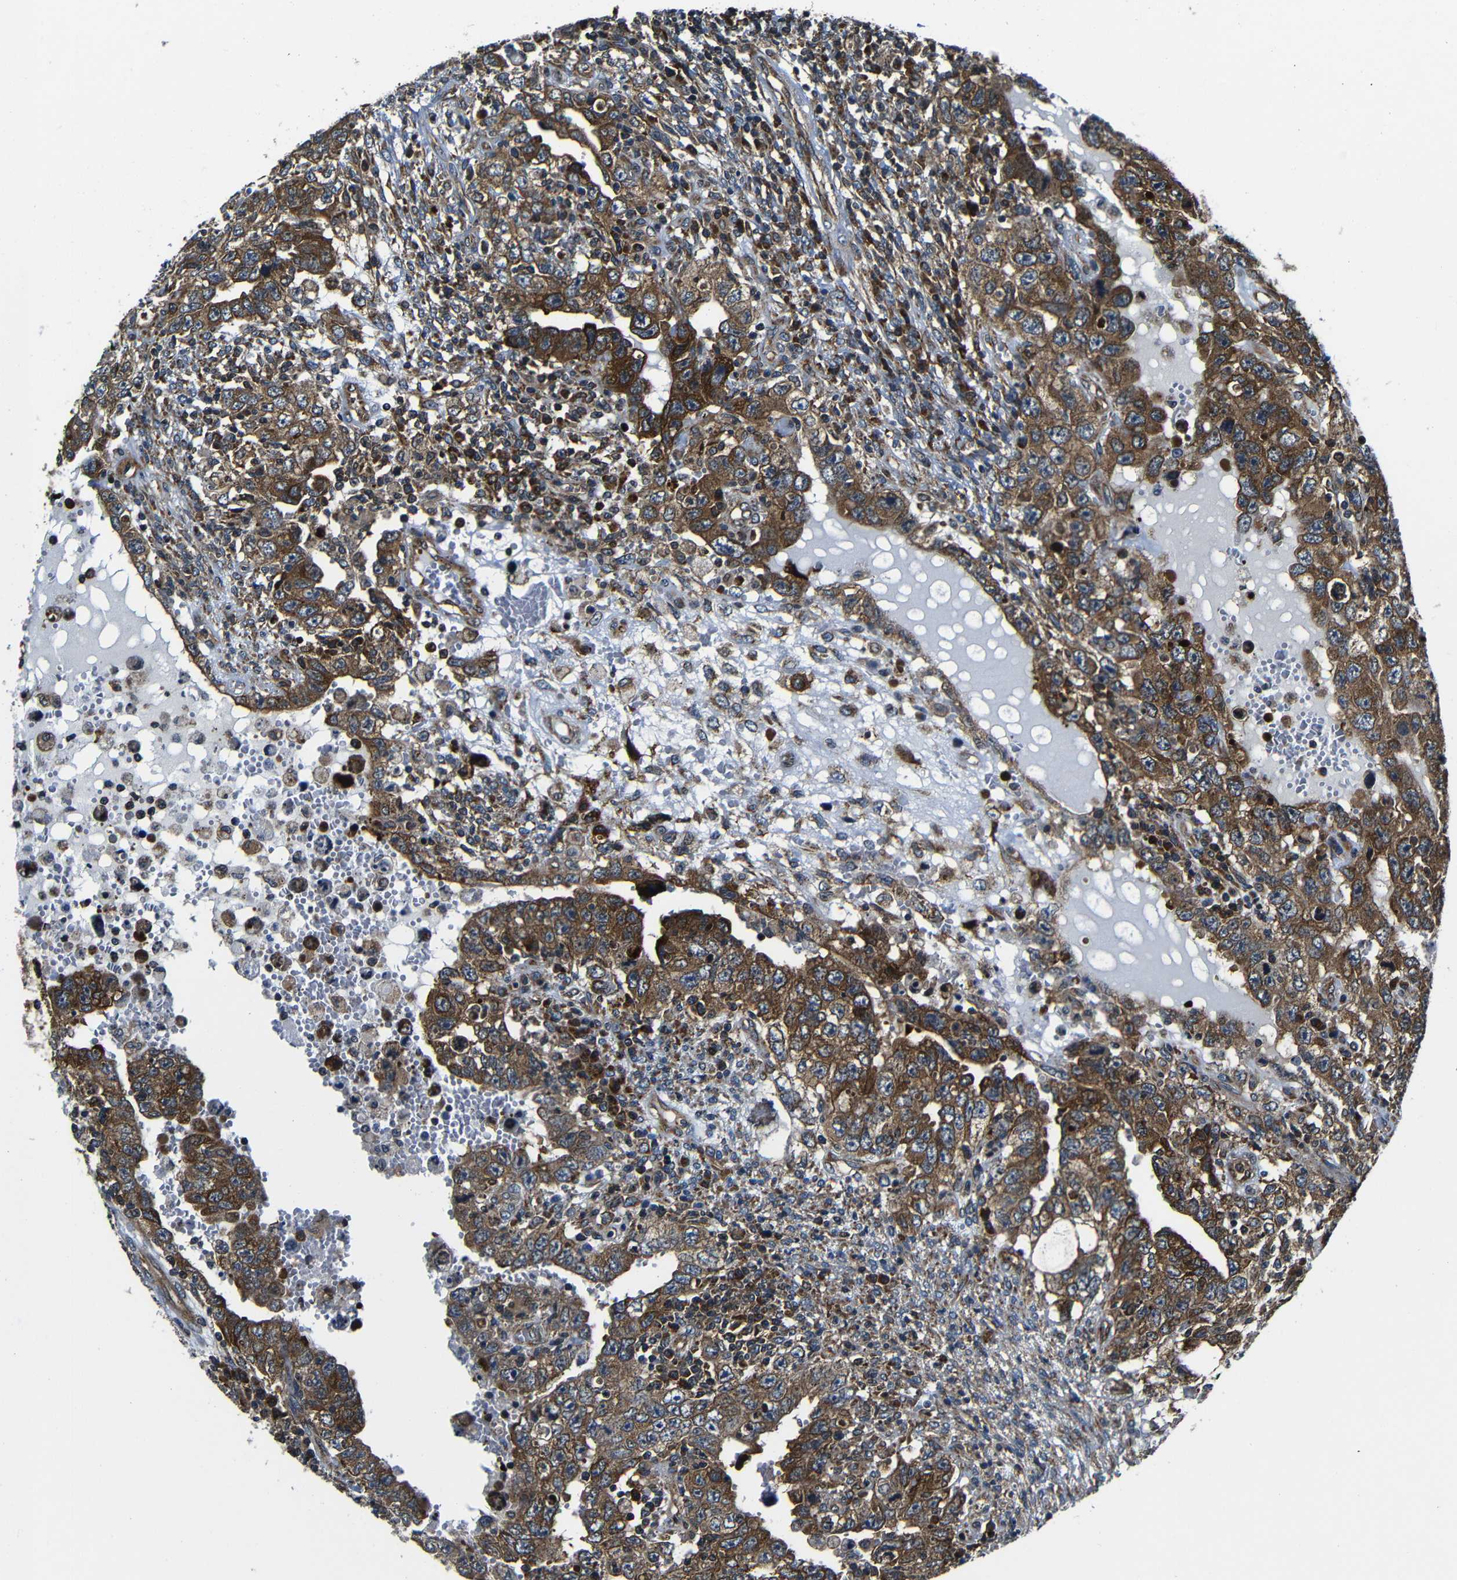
{"staining": {"intensity": "moderate", "quantity": ">75%", "location": "cytoplasmic/membranous"}, "tissue": "testis cancer", "cell_type": "Tumor cells", "image_type": "cancer", "snomed": [{"axis": "morphology", "description": "Carcinoma, Embryonal, NOS"}, {"axis": "topography", "description": "Testis"}], "caption": "A micrograph showing moderate cytoplasmic/membranous staining in approximately >75% of tumor cells in testis cancer, as visualized by brown immunohistochemical staining.", "gene": "ABCE1", "patient": {"sex": "male", "age": 26}}